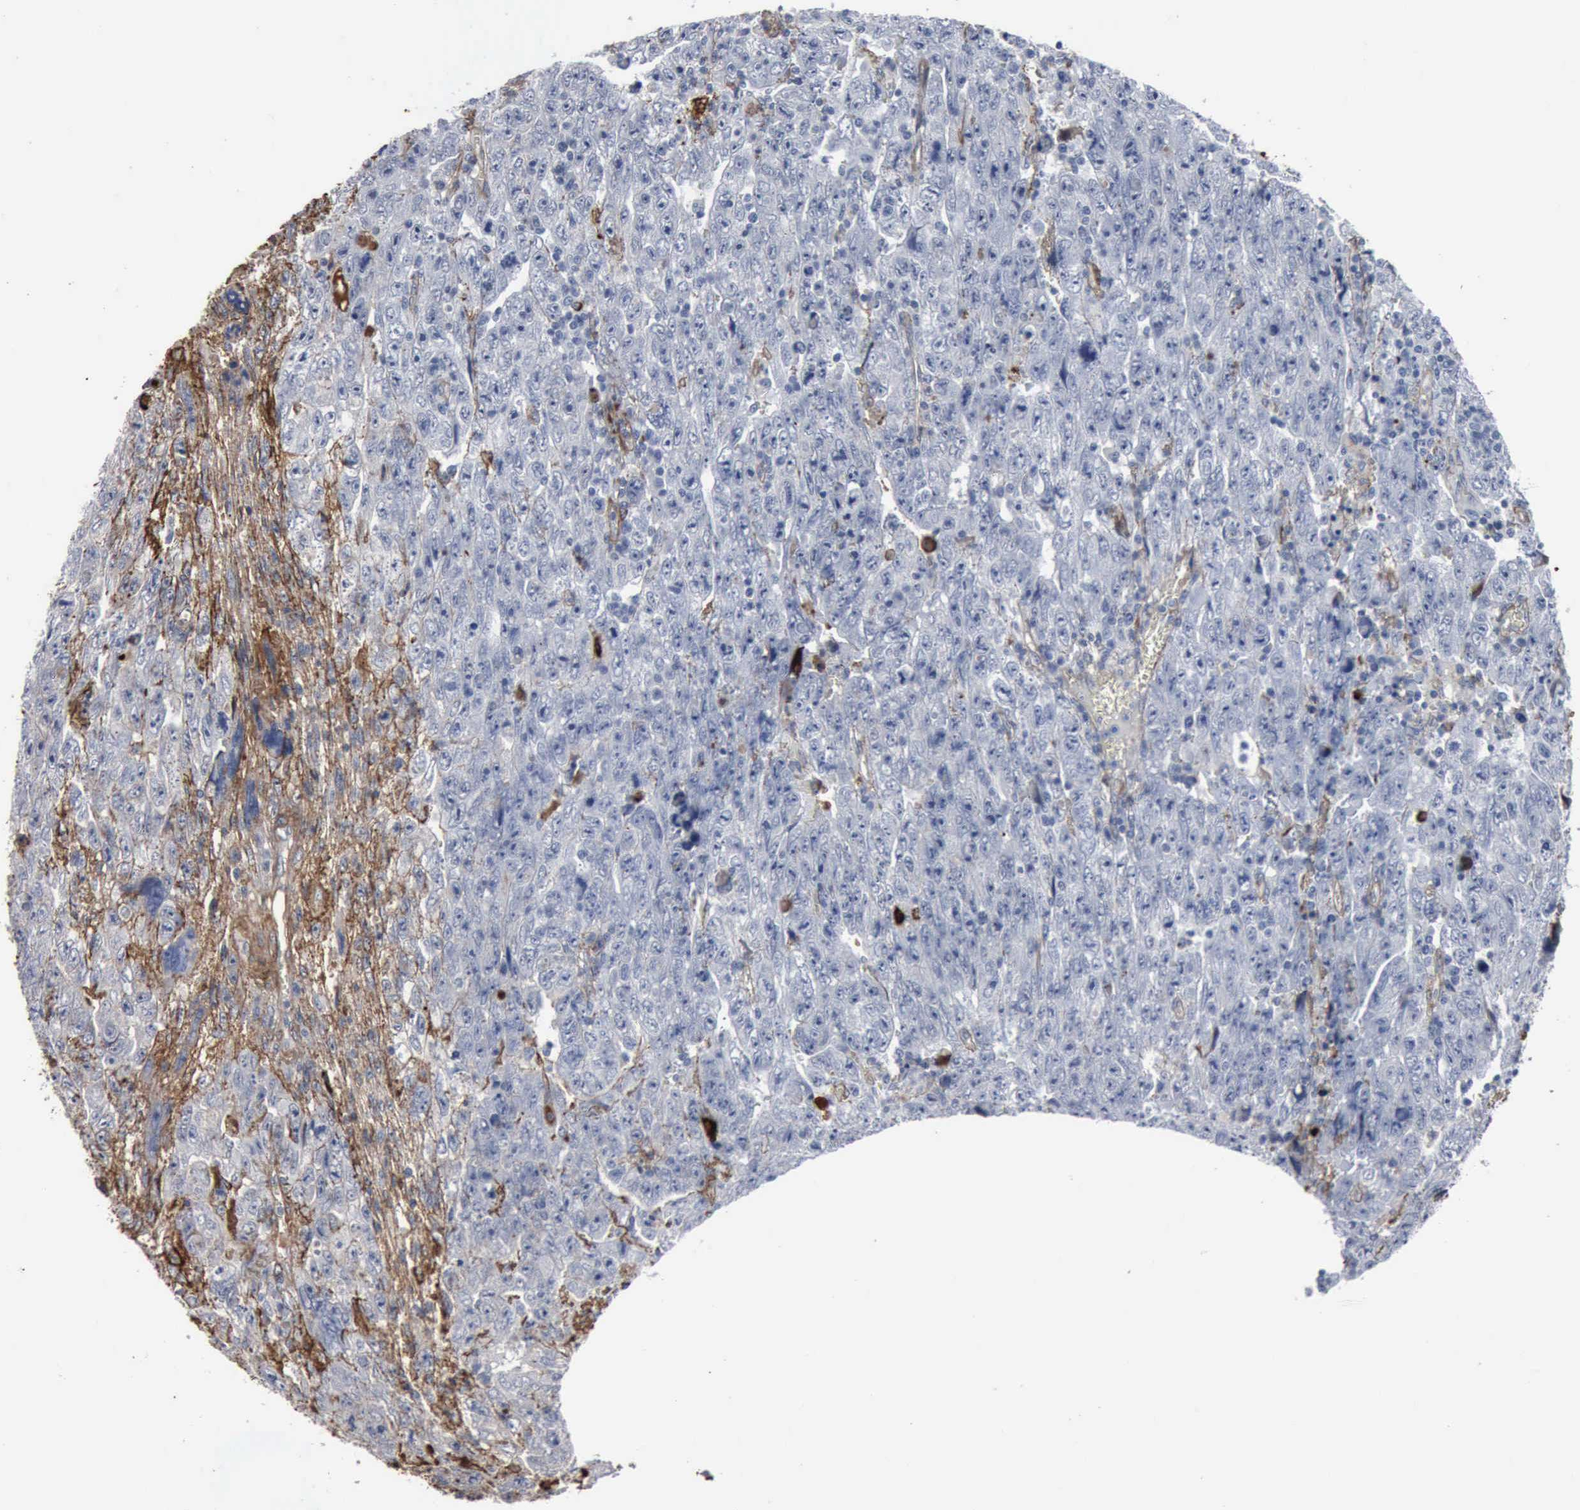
{"staining": {"intensity": "negative", "quantity": "none", "location": "none"}, "tissue": "testis cancer", "cell_type": "Tumor cells", "image_type": "cancer", "snomed": [{"axis": "morphology", "description": "Carcinoma, Embryonal, NOS"}, {"axis": "topography", "description": "Testis"}], "caption": "A high-resolution image shows IHC staining of testis embryonal carcinoma, which exhibits no significant expression in tumor cells.", "gene": "FN1", "patient": {"sex": "male", "age": 28}}